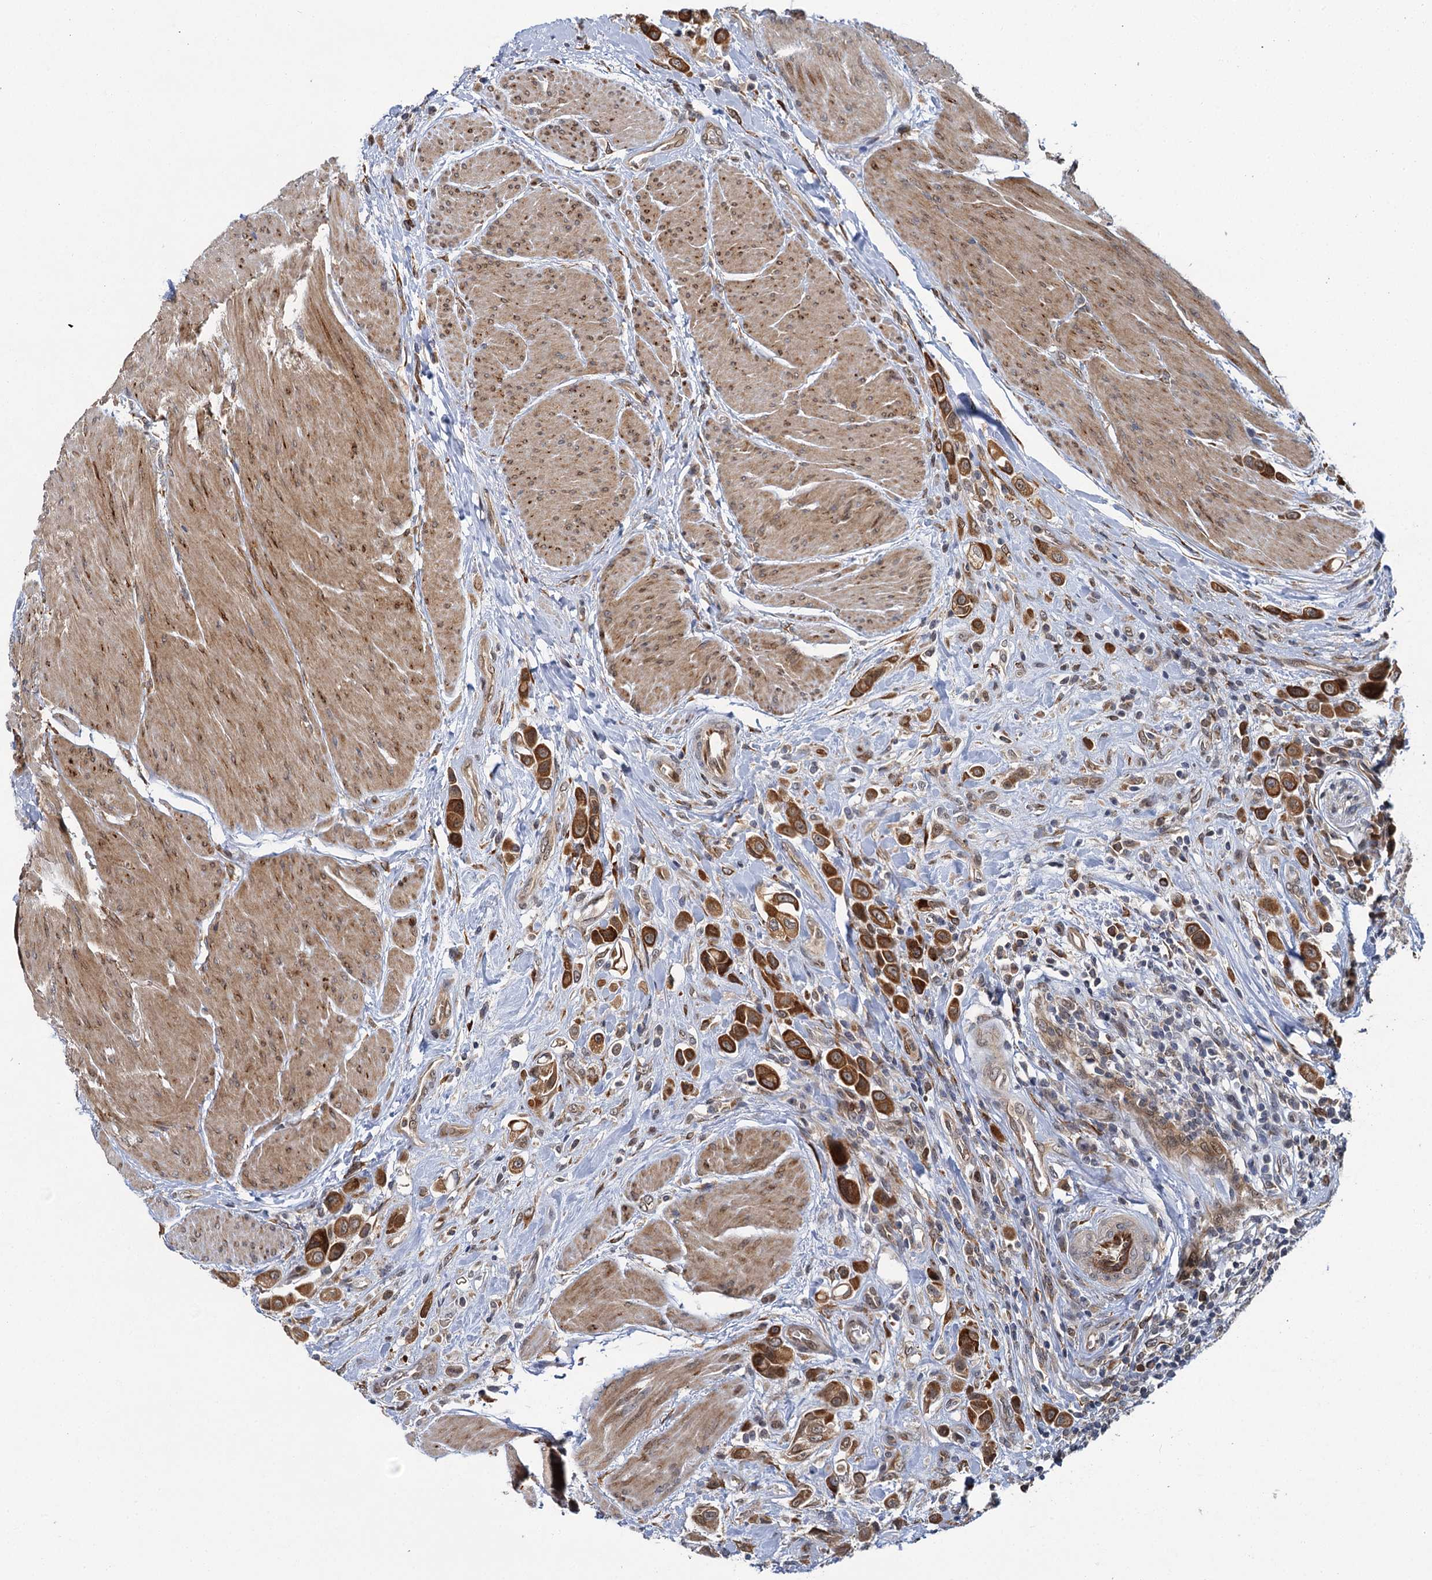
{"staining": {"intensity": "strong", "quantity": ">75%", "location": "cytoplasmic/membranous"}, "tissue": "urothelial cancer", "cell_type": "Tumor cells", "image_type": "cancer", "snomed": [{"axis": "morphology", "description": "Urothelial carcinoma, High grade"}, {"axis": "topography", "description": "Urinary bladder"}], "caption": "Protein expression analysis of human urothelial carcinoma (high-grade) reveals strong cytoplasmic/membranous staining in approximately >75% of tumor cells. The protein of interest is shown in brown color, while the nuclei are stained blue.", "gene": "APBA2", "patient": {"sex": "male", "age": 50}}